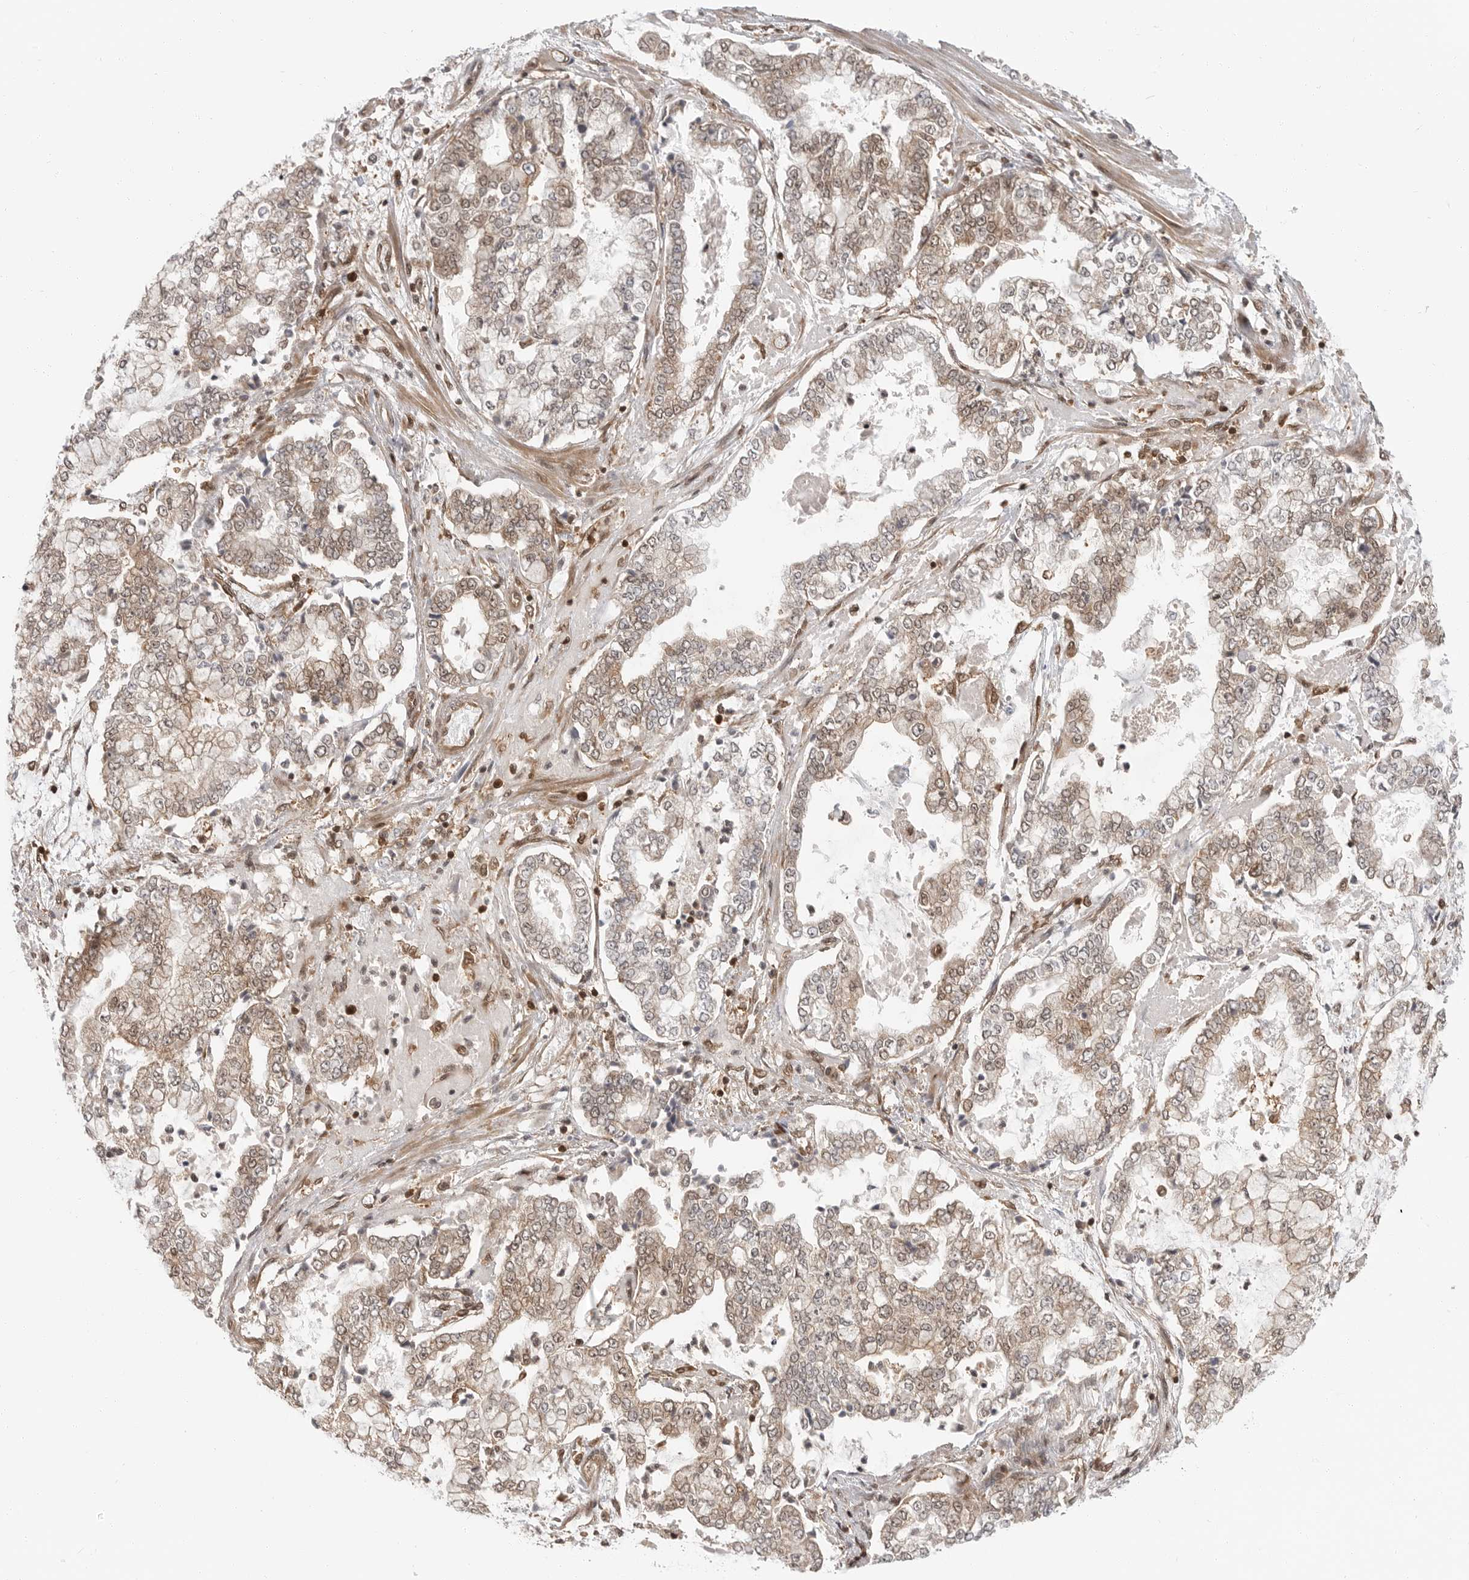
{"staining": {"intensity": "moderate", "quantity": "25%-75%", "location": "cytoplasmic/membranous,nuclear"}, "tissue": "stomach cancer", "cell_type": "Tumor cells", "image_type": "cancer", "snomed": [{"axis": "morphology", "description": "Adenocarcinoma, NOS"}, {"axis": "topography", "description": "Stomach"}], "caption": "A histopathology image showing moderate cytoplasmic/membranous and nuclear expression in about 25%-75% of tumor cells in stomach cancer, as visualized by brown immunohistochemical staining.", "gene": "SZRD1", "patient": {"sex": "male", "age": 76}}